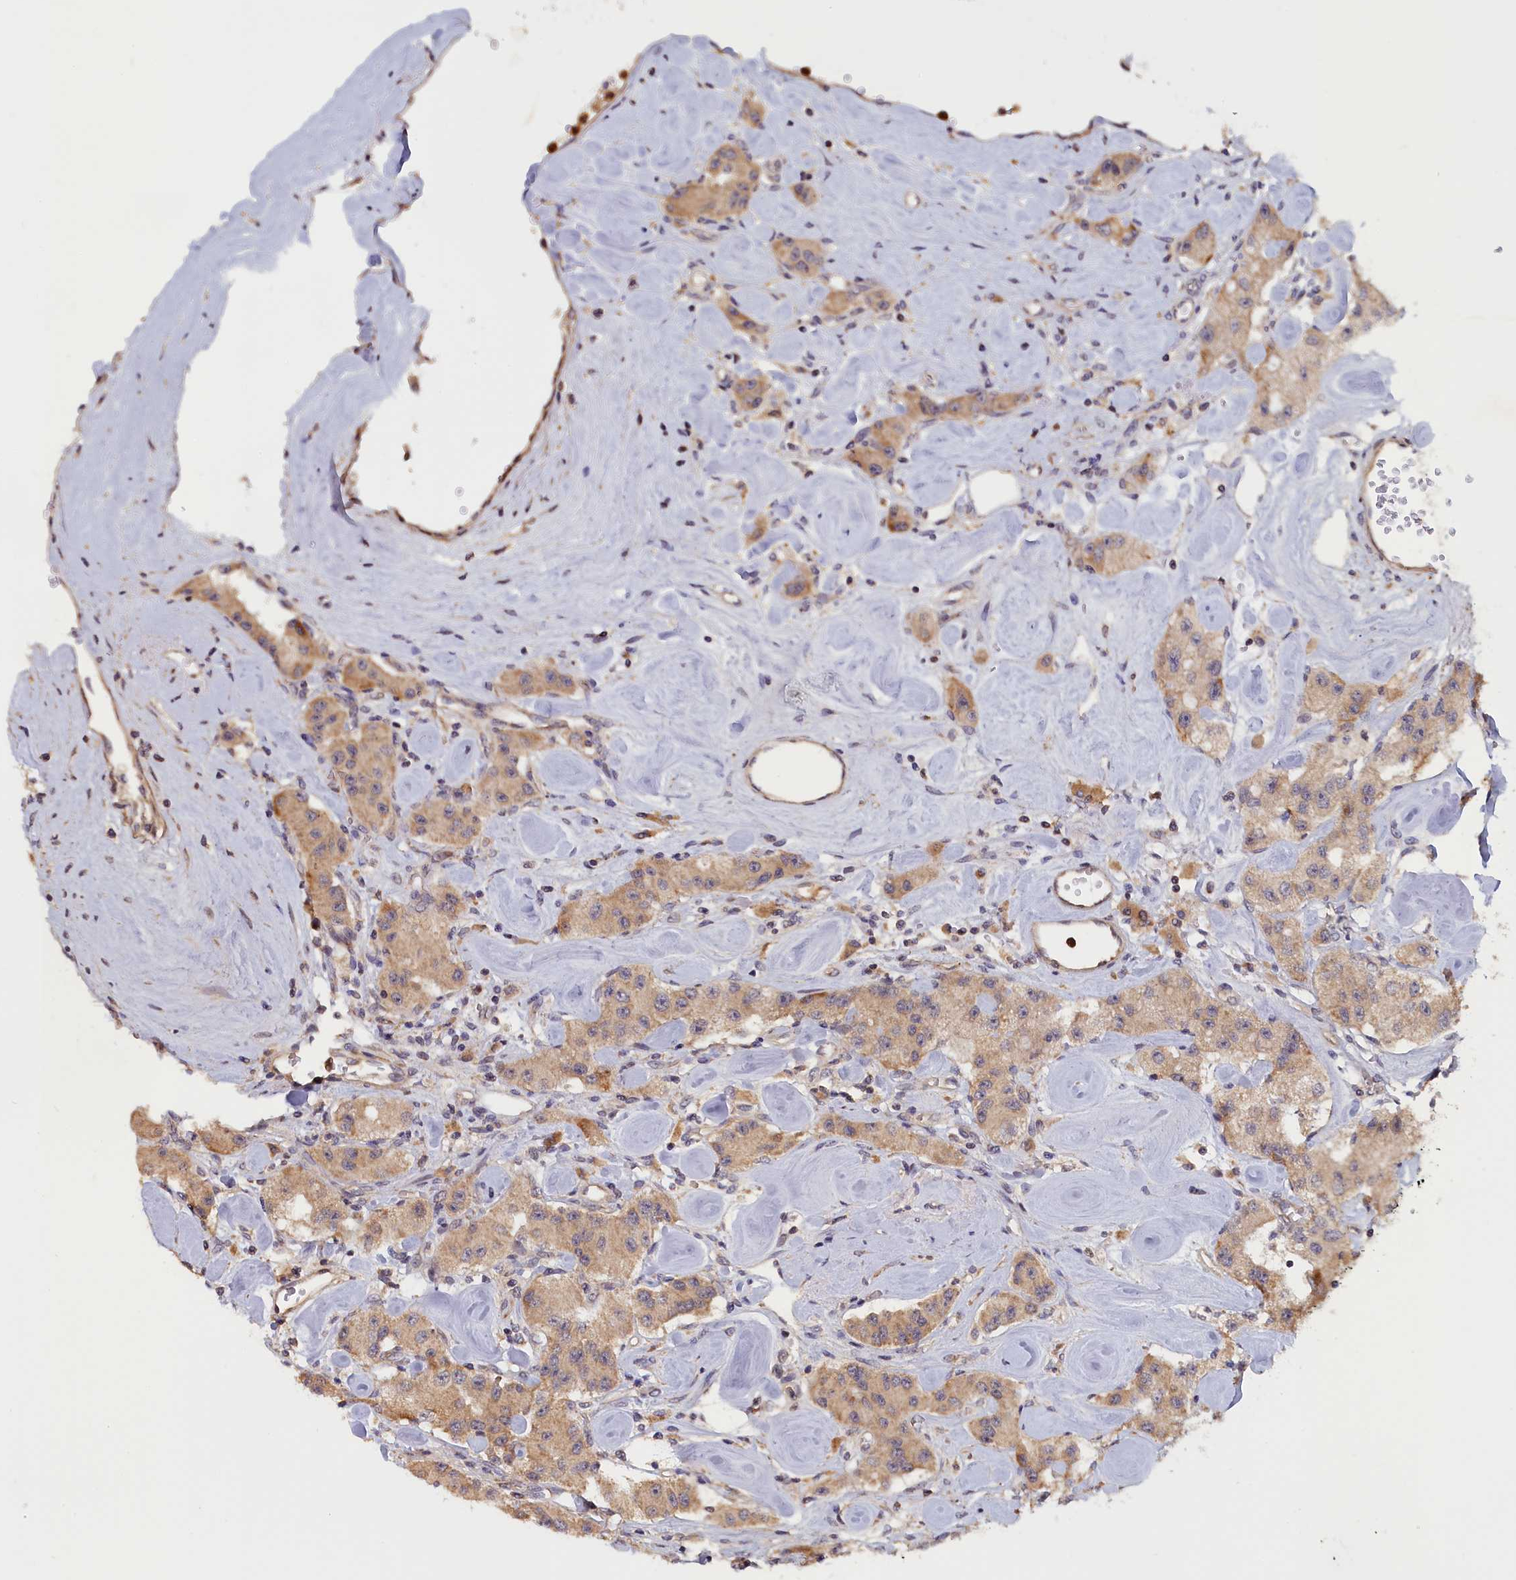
{"staining": {"intensity": "moderate", "quantity": ">75%", "location": "cytoplasmic/membranous"}, "tissue": "carcinoid", "cell_type": "Tumor cells", "image_type": "cancer", "snomed": [{"axis": "morphology", "description": "Carcinoid, malignant, NOS"}, {"axis": "topography", "description": "Pancreas"}], "caption": "A brown stain labels moderate cytoplasmic/membranous staining of a protein in human carcinoid tumor cells.", "gene": "EPB41L4B", "patient": {"sex": "male", "age": 41}}